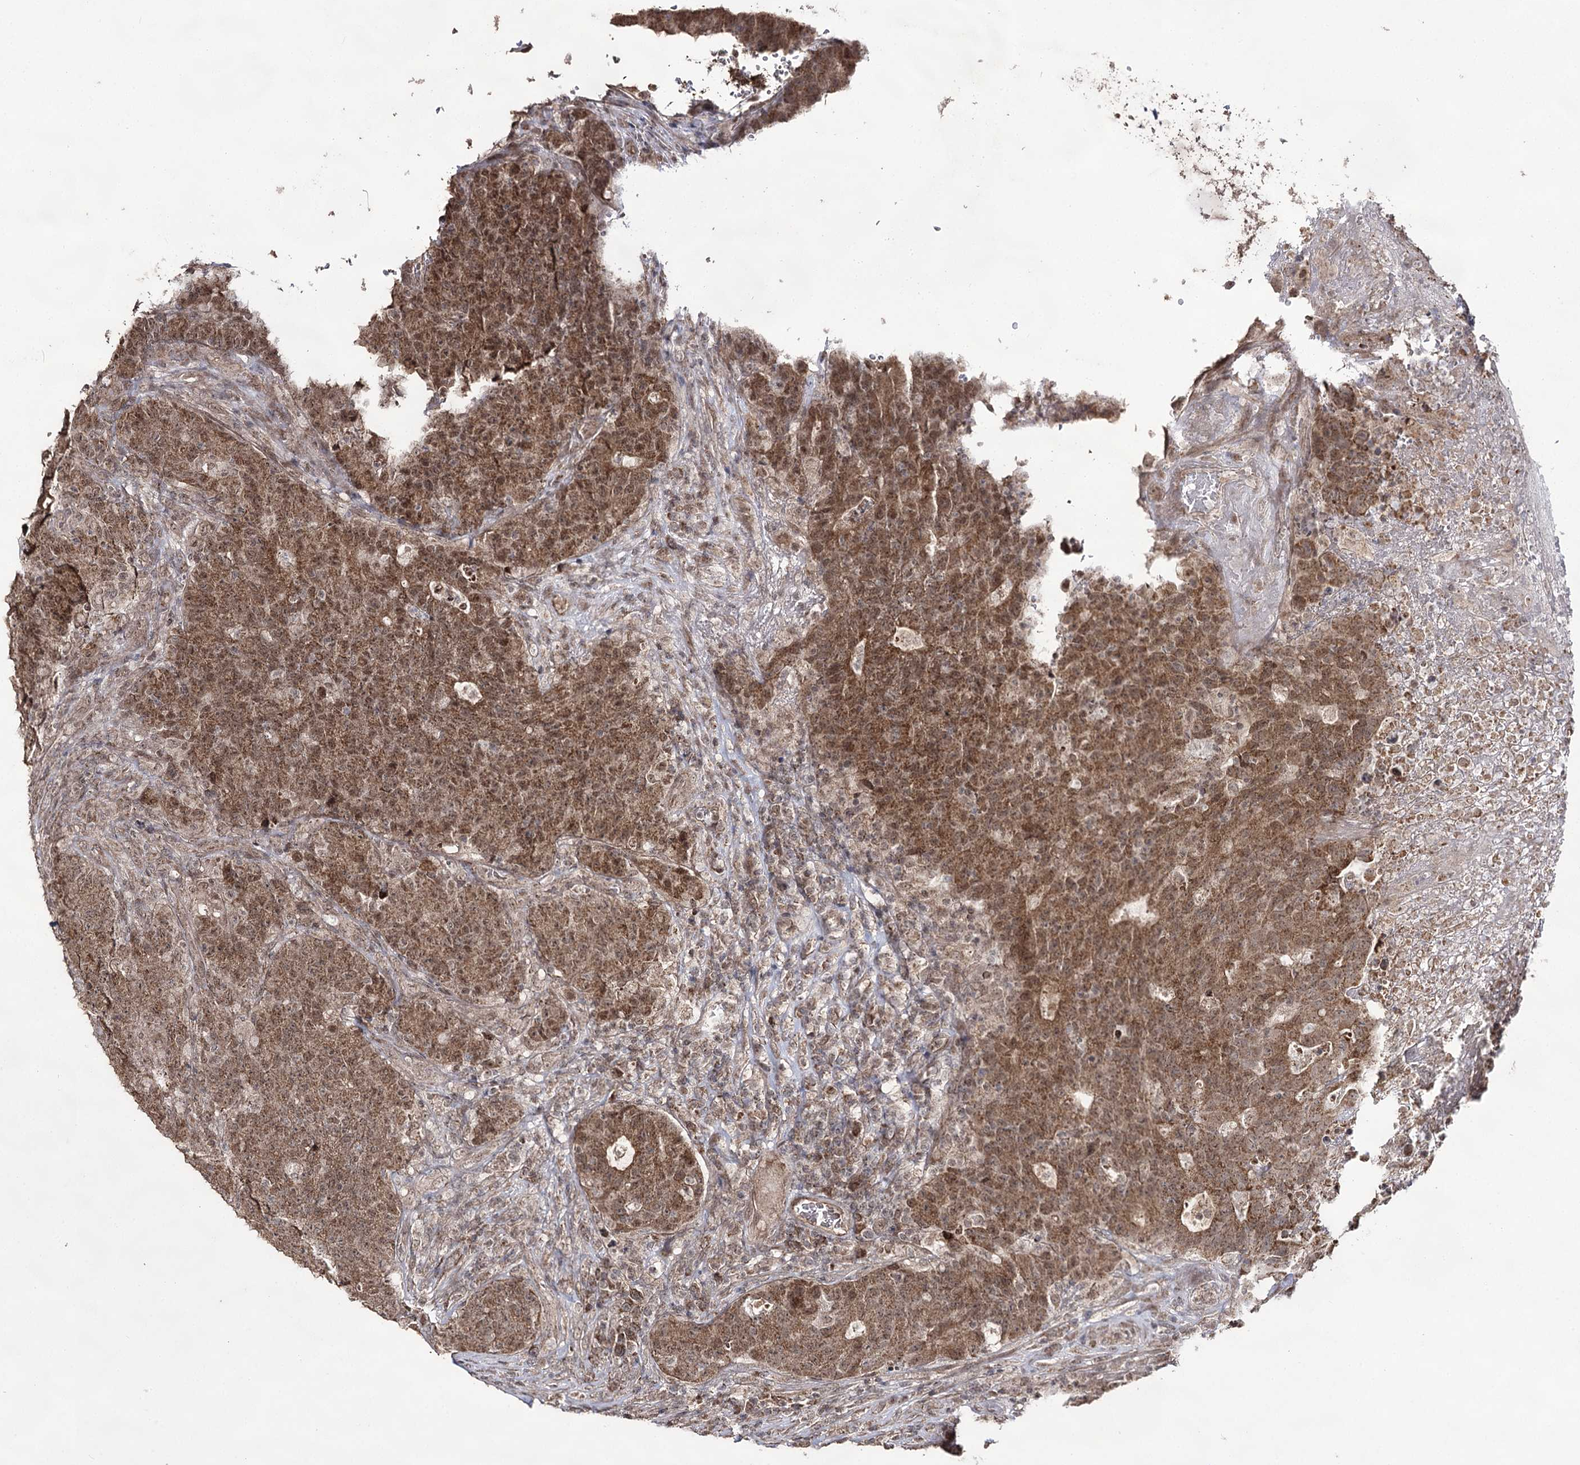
{"staining": {"intensity": "moderate", "quantity": ">75%", "location": "cytoplasmic/membranous,nuclear"}, "tissue": "colorectal cancer", "cell_type": "Tumor cells", "image_type": "cancer", "snomed": [{"axis": "morphology", "description": "Adenocarcinoma, NOS"}, {"axis": "topography", "description": "Colon"}], "caption": "Immunohistochemistry of colorectal adenocarcinoma exhibits medium levels of moderate cytoplasmic/membranous and nuclear staining in about >75% of tumor cells.", "gene": "ACTR6", "patient": {"sex": "female", "age": 75}}